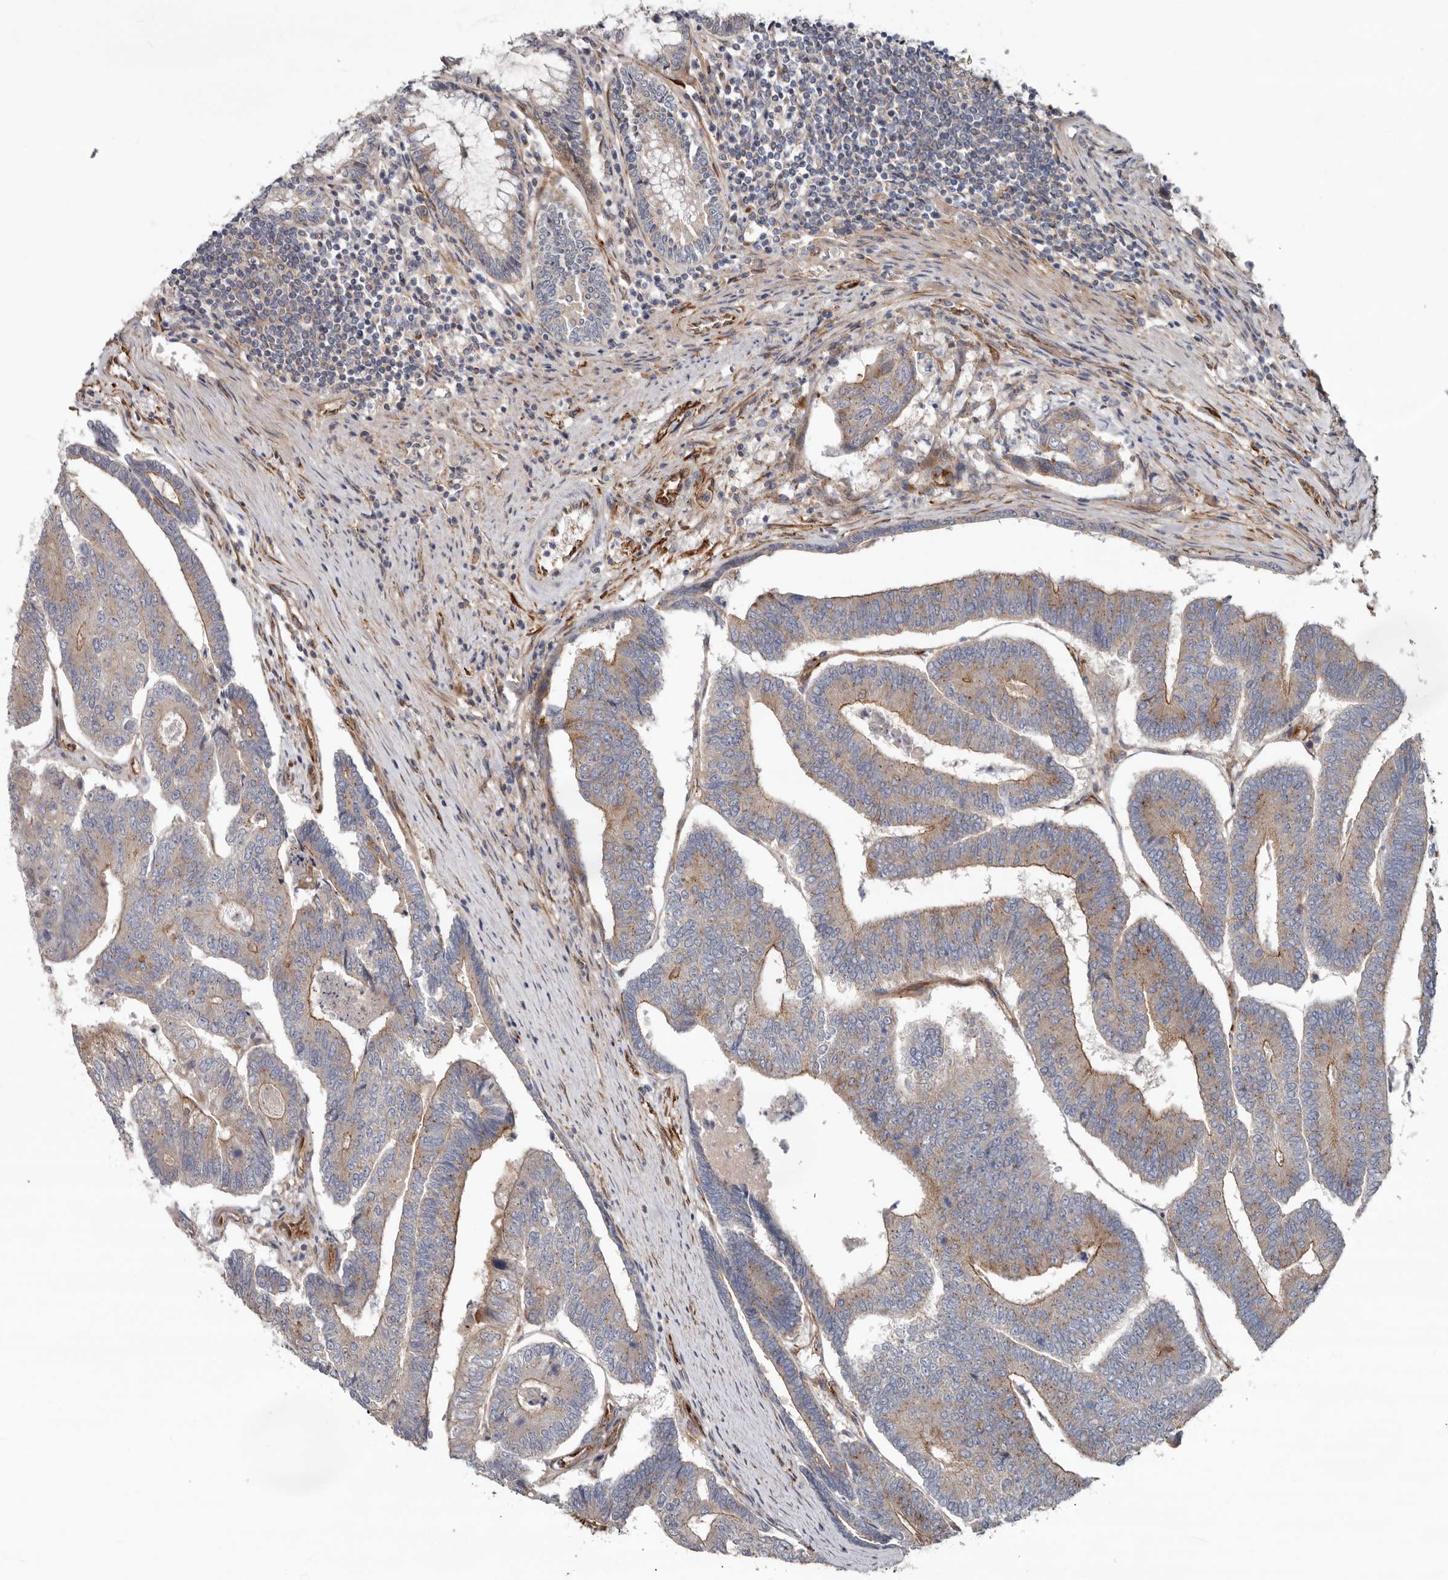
{"staining": {"intensity": "moderate", "quantity": ">75%", "location": "cytoplasmic/membranous"}, "tissue": "colorectal cancer", "cell_type": "Tumor cells", "image_type": "cancer", "snomed": [{"axis": "morphology", "description": "Adenocarcinoma, NOS"}, {"axis": "topography", "description": "Colon"}], "caption": "Immunohistochemistry (IHC) micrograph of neoplastic tissue: human adenocarcinoma (colorectal) stained using immunohistochemistry (IHC) displays medium levels of moderate protein expression localized specifically in the cytoplasmic/membranous of tumor cells, appearing as a cytoplasmic/membranous brown color.", "gene": "LUZP1", "patient": {"sex": "female", "age": 67}}